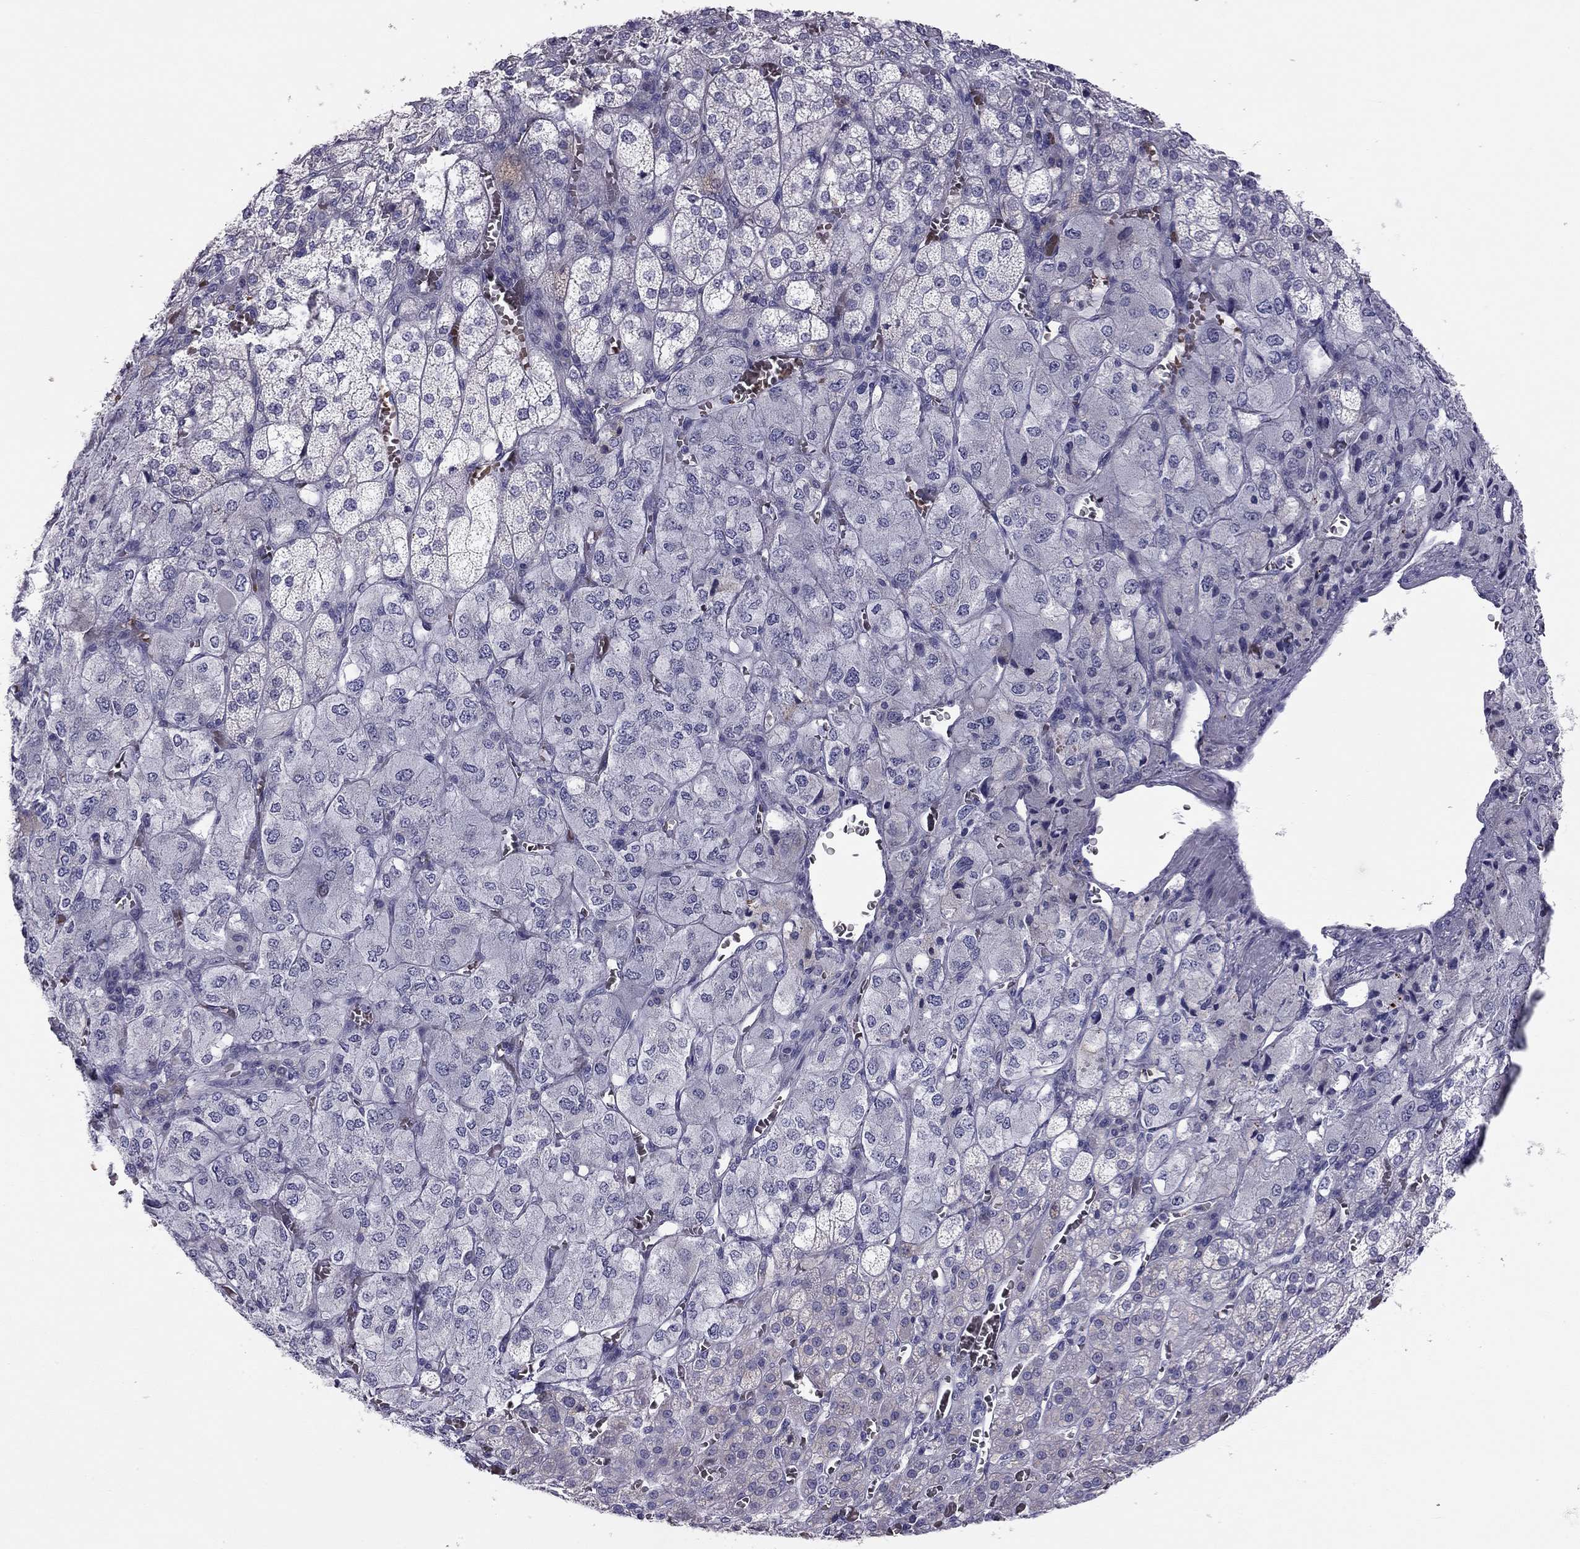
{"staining": {"intensity": "negative", "quantity": "none", "location": "none"}, "tissue": "adrenal gland", "cell_type": "Glandular cells", "image_type": "normal", "snomed": [{"axis": "morphology", "description": "Normal tissue, NOS"}, {"axis": "topography", "description": "Adrenal gland"}], "caption": "Normal adrenal gland was stained to show a protein in brown. There is no significant expression in glandular cells. (Immunohistochemistry (ihc), brightfield microscopy, high magnification).", "gene": "RHCE", "patient": {"sex": "female", "age": 60}}